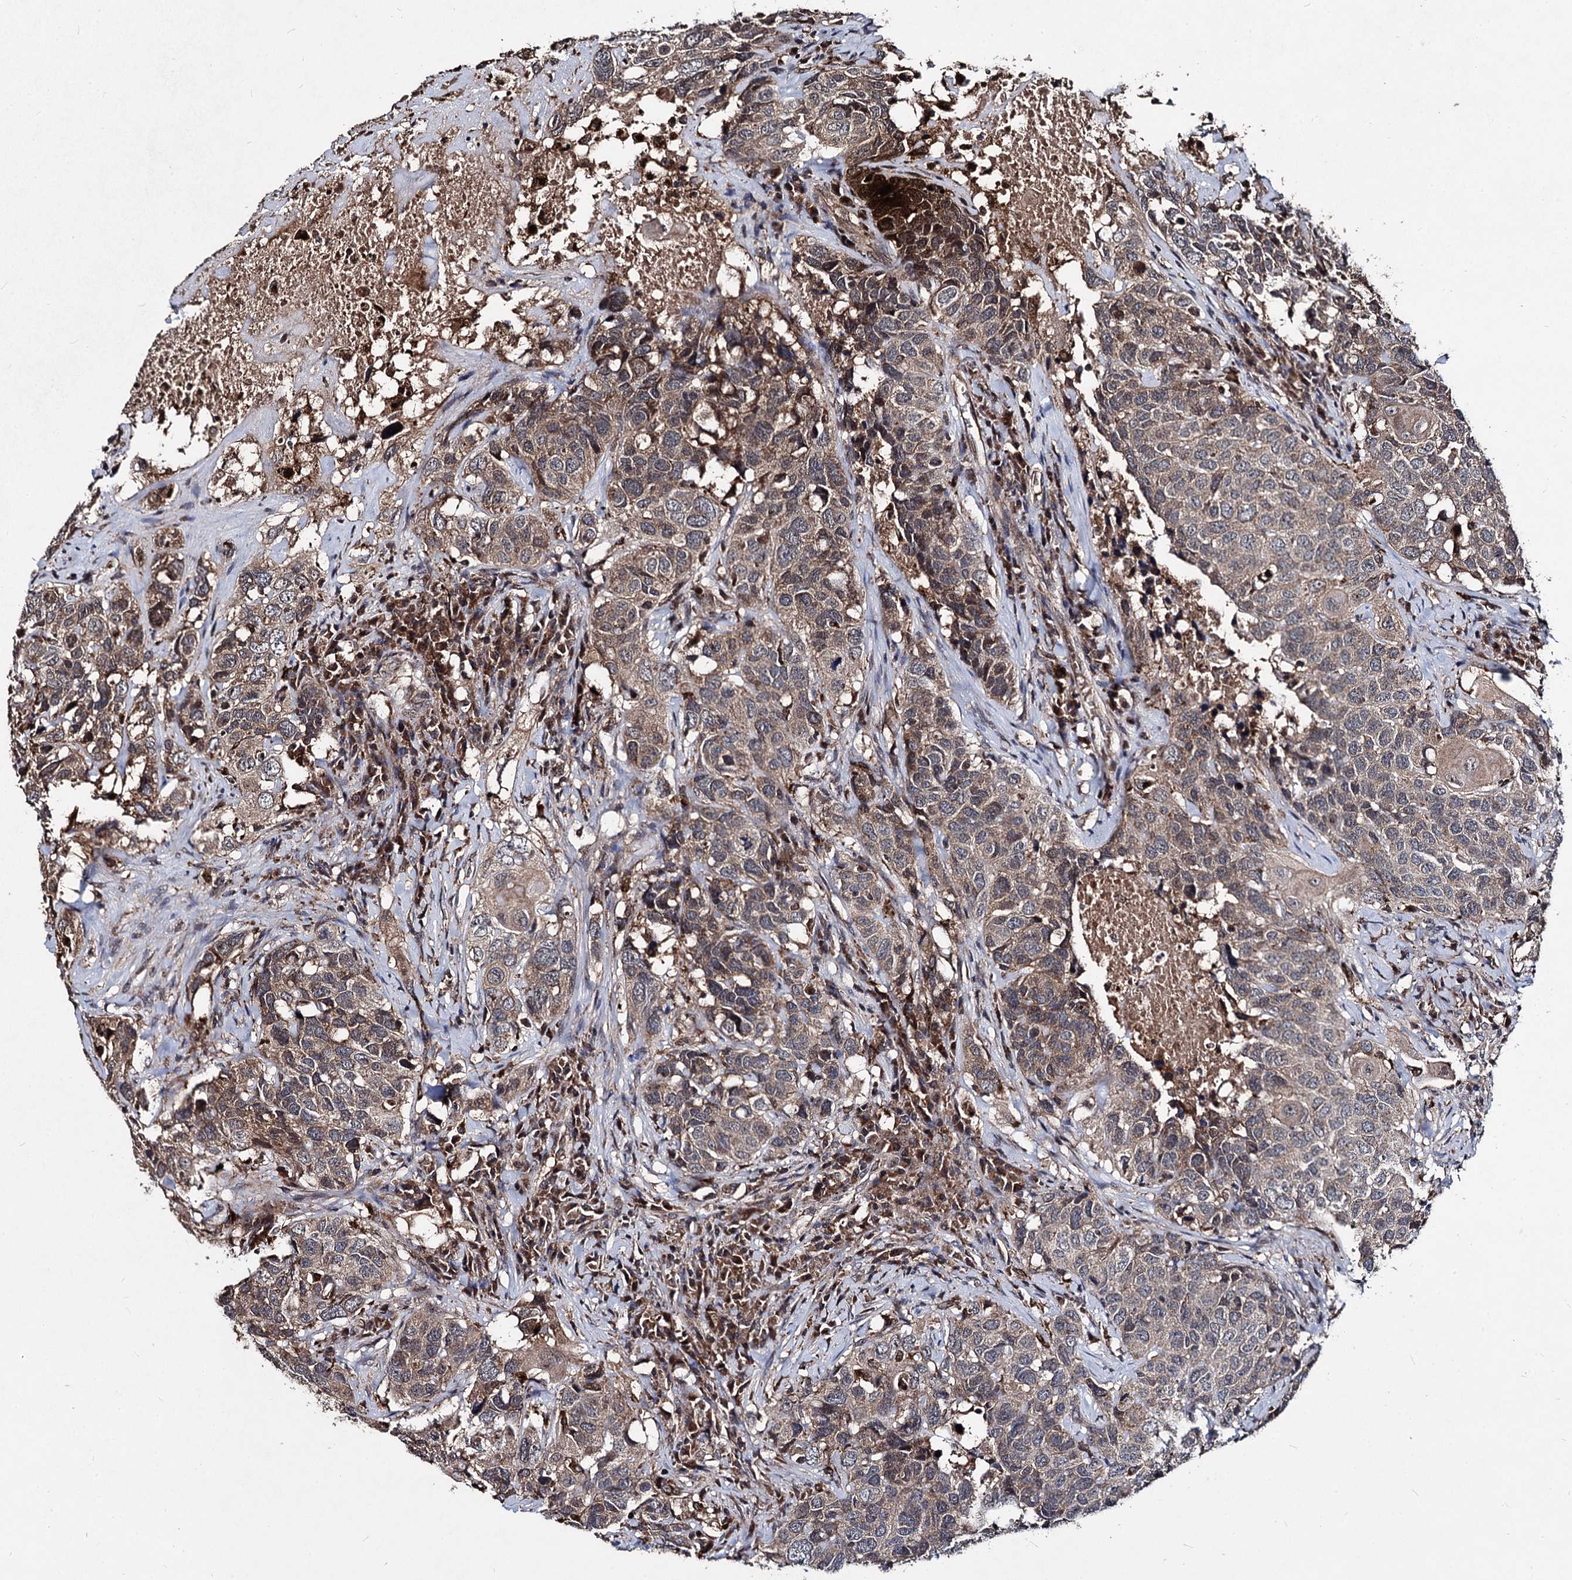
{"staining": {"intensity": "weak", "quantity": ">75%", "location": "cytoplasmic/membranous"}, "tissue": "head and neck cancer", "cell_type": "Tumor cells", "image_type": "cancer", "snomed": [{"axis": "morphology", "description": "Squamous cell carcinoma, NOS"}, {"axis": "topography", "description": "Head-Neck"}], "caption": "High-power microscopy captured an IHC micrograph of head and neck cancer (squamous cell carcinoma), revealing weak cytoplasmic/membranous staining in about >75% of tumor cells.", "gene": "BCL2L2", "patient": {"sex": "male", "age": 66}}